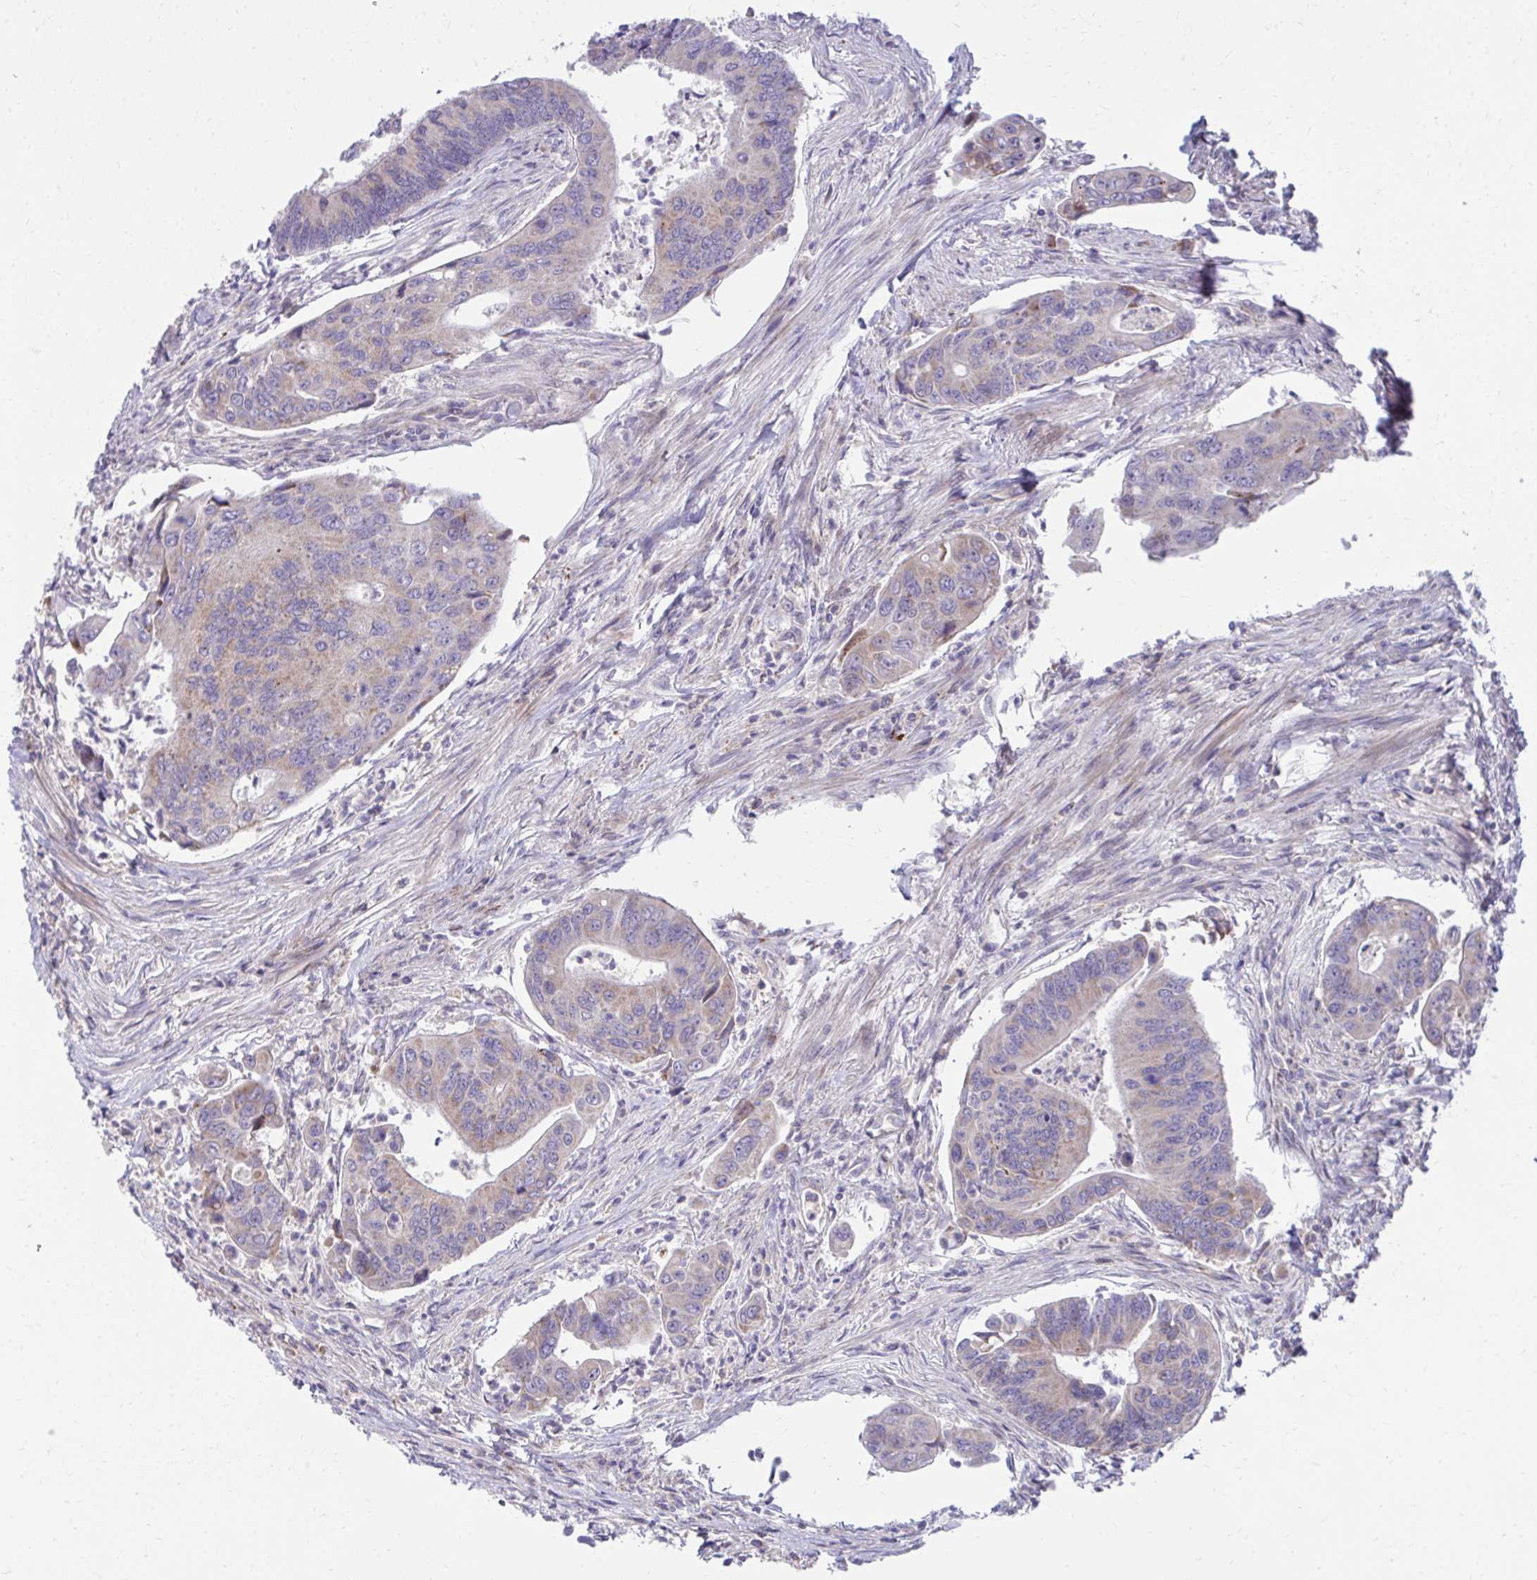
{"staining": {"intensity": "weak", "quantity": "25%-75%", "location": "cytoplasmic/membranous"}, "tissue": "colorectal cancer", "cell_type": "Tumor cells", "image_type": "cancer", "snomed": [{"axis": "morphology", "description": "Adenocarcinoma, NOS"}, {"axis": "topography", "description": "Colon"}], "caption": "DAB immunohistochemical staining of adenocarcinoma (colorectal) reveals weak cytoplasmic/membranous protein staining in about 25%-75% of tumor cells. (DAB (3,3'-diaminobenzidine) = brown stain, brightfield microscopy at high magnification).", "gene": "C16orf54", "patient": {"sex": "female", "age": 67}}